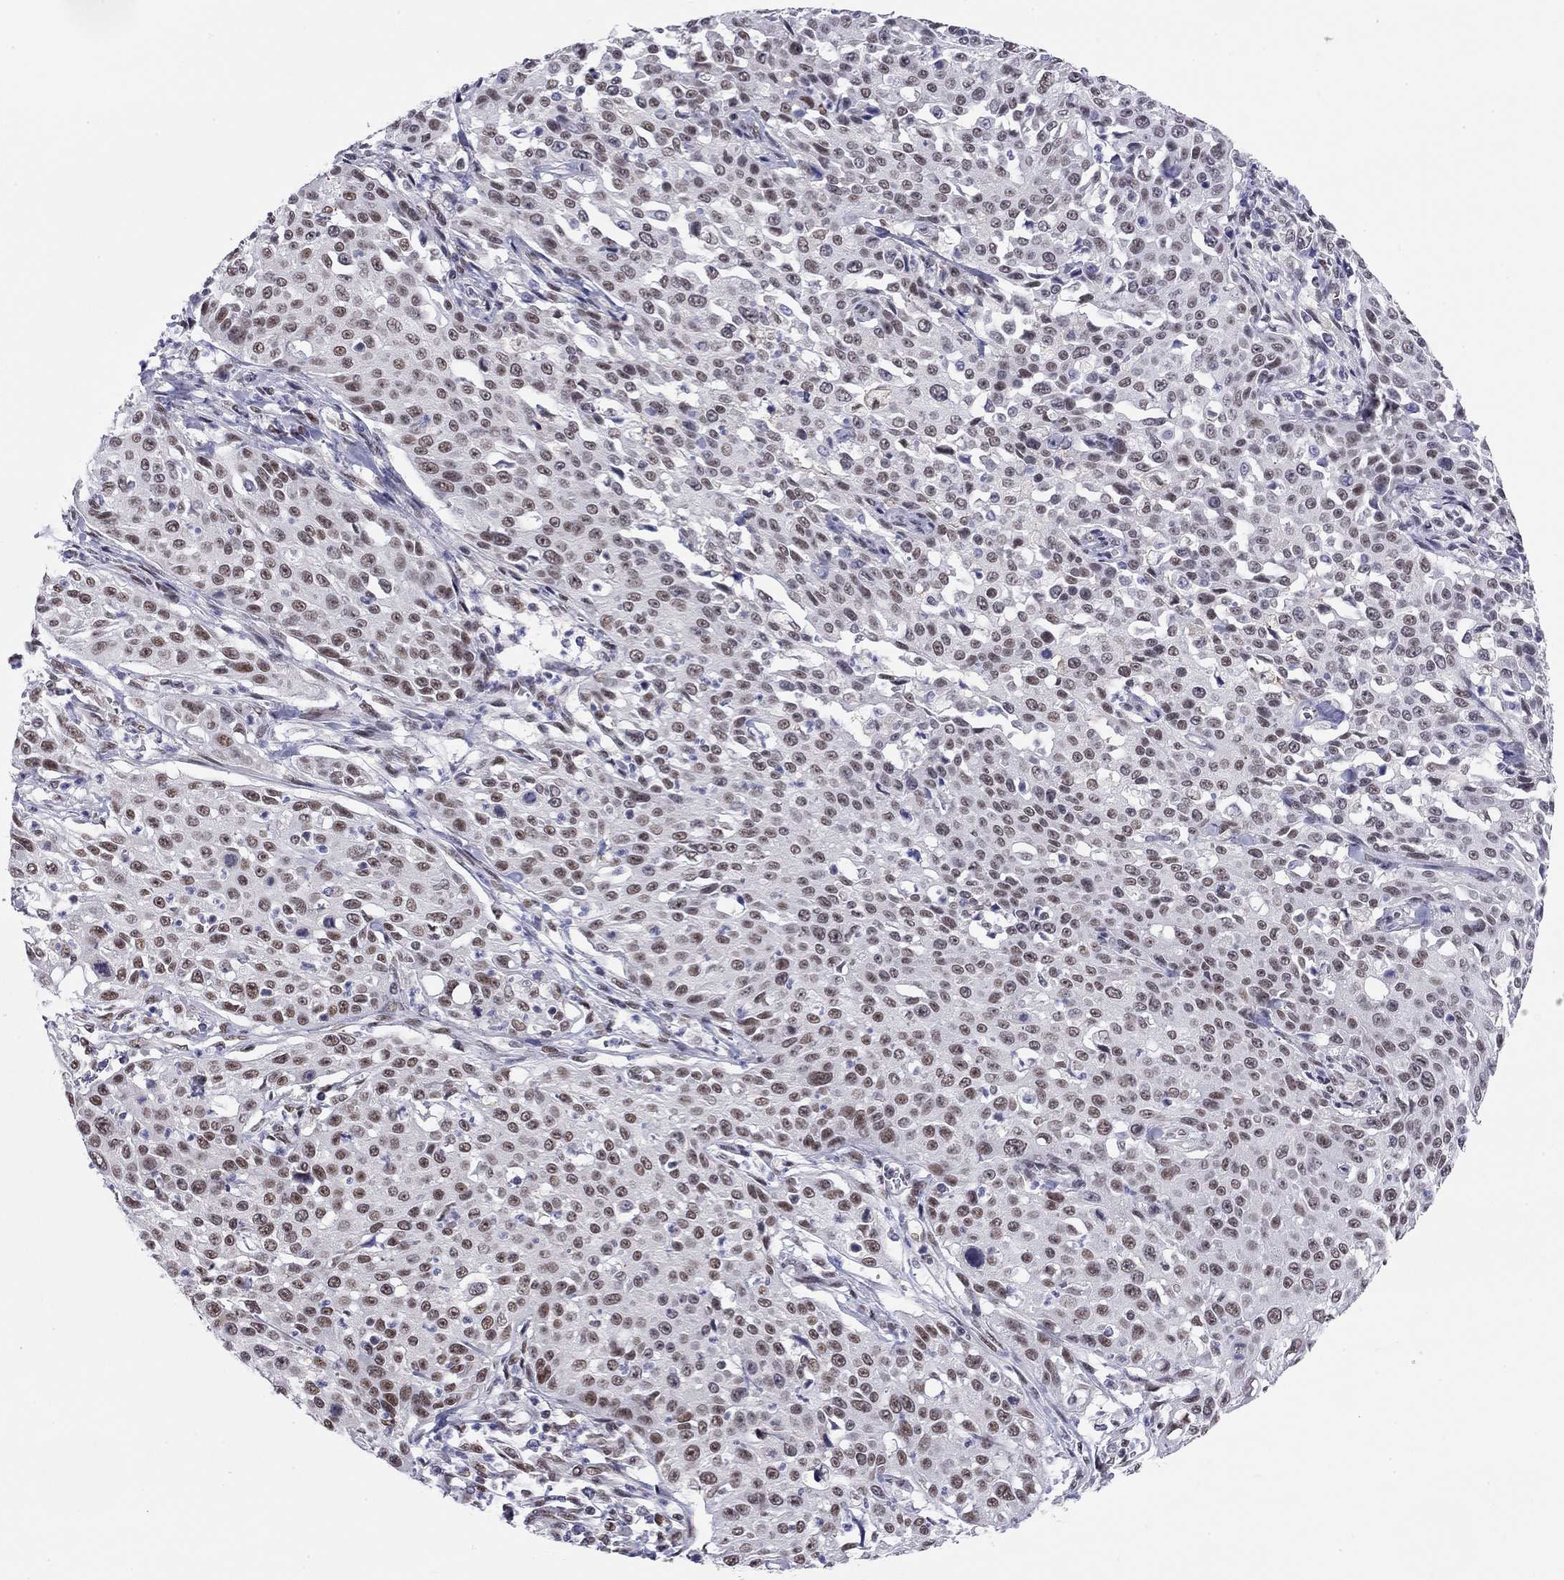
{"staining": {"intensity": "moderate", "quantity": "25%-75%", "location": "nuclear"}, "tissue": "cervical cancer", "cell_type": "Tumor cells", "image_type": "cancer", "snomed": [{"axis": "morphology", "description": "Squamous cell carcinoma, NOS"}, {"axis": "topography", "description": "Cervix"}], "caption": "The immunohistochemical stain labels moderate nuclear positivity in tumor cells of cervical squamous cell carcinoma tissue.", "gene": "DOT1L", "patient": {"sex": "female", "age": 26}}